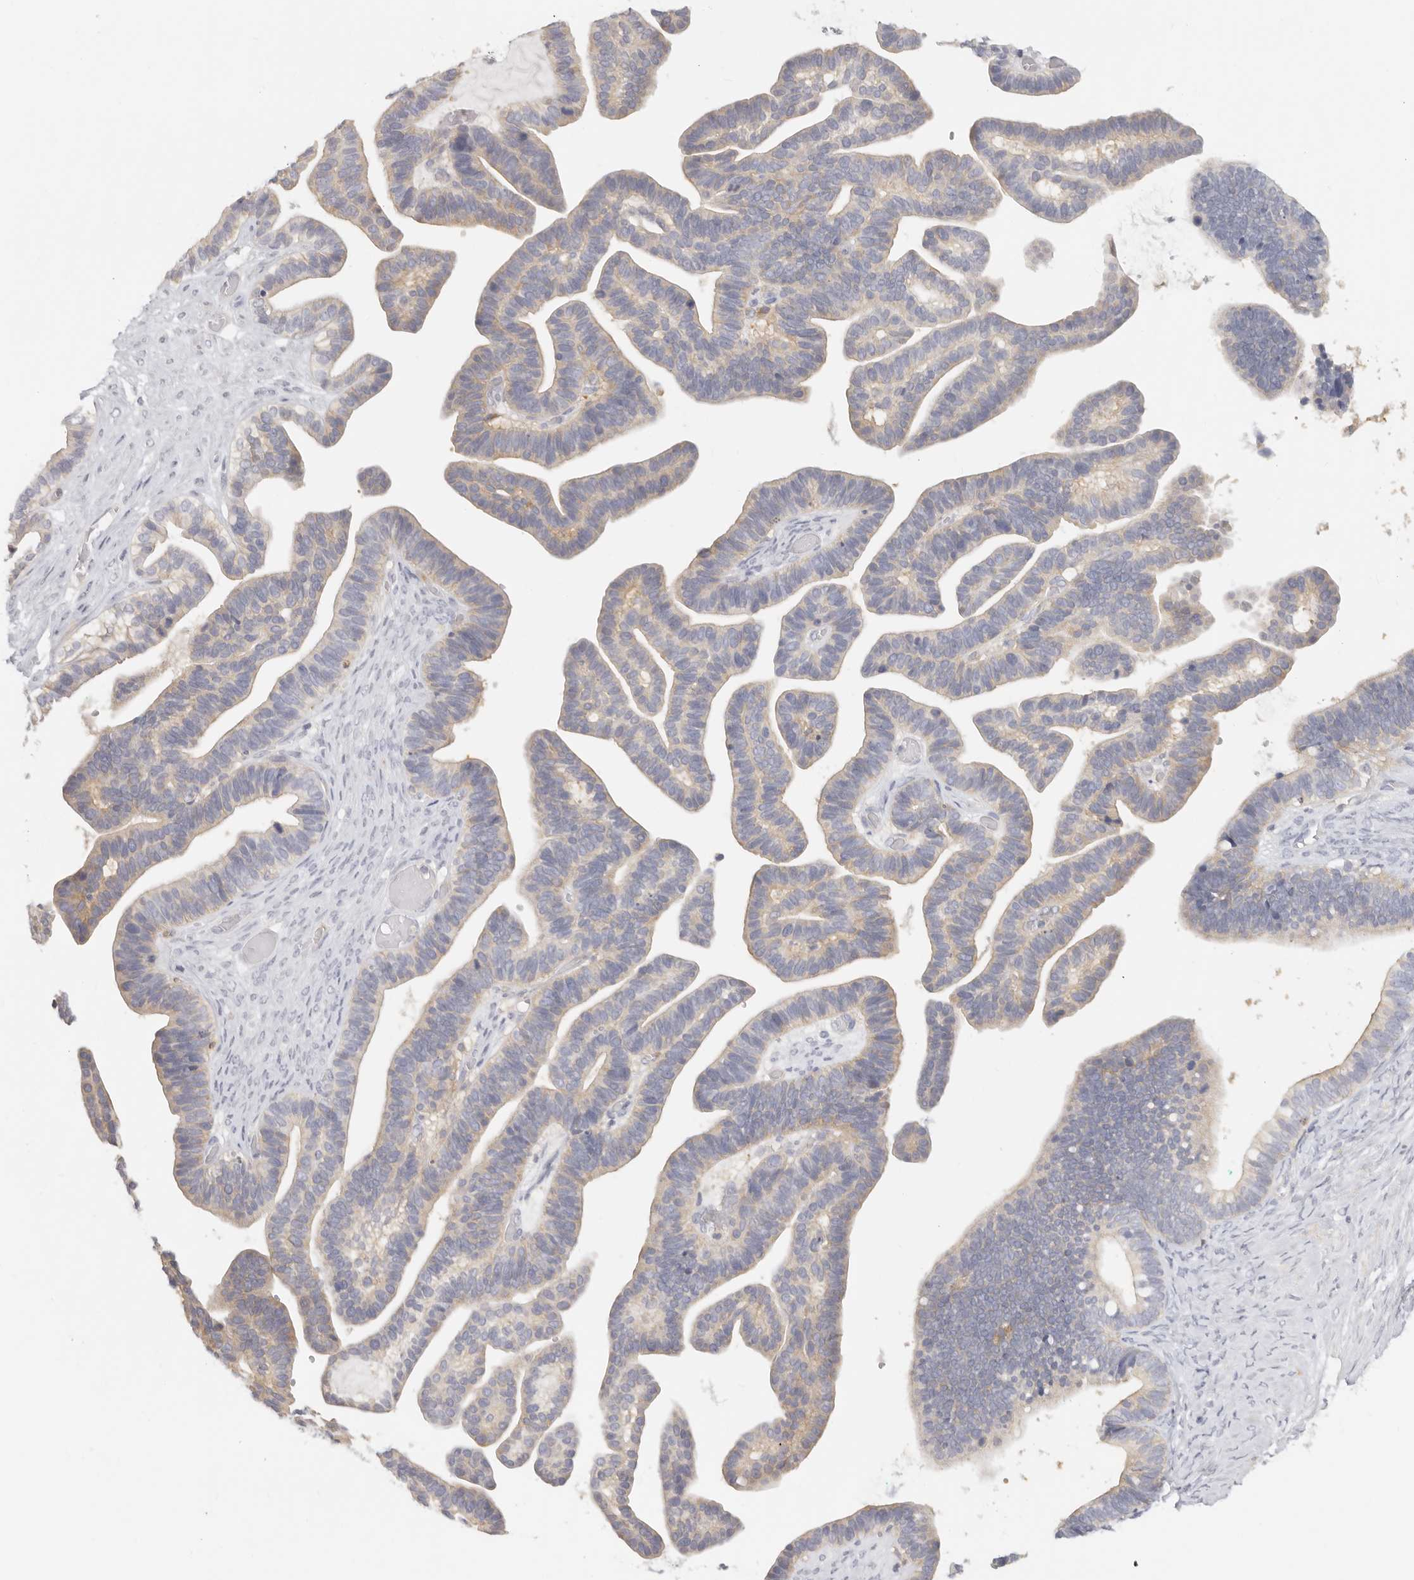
{"staining": {"intensity": "weak", "quantity": "<25%", "location": "cytoplasmic/membranous"}, "tissue": "ovarian cancer", "cell_type": "Tumor cells", "image_type": "cancer", "snomed": [{"axis": "morphology", "description": "Cystadenocarcinoma, serous, NOS"}, {"axis": "topography", "description": "Ovary"}], "caption": "DAB (3,3'-diaminobenzidine) immunohistochemical staining of human ovarian cancer (serous cystadenocarcinoma) reveals no significant staining in tumor cells. Nuclei are stained in blue.", "gene": "NIBAN1", "patient": {"sex": "female", "age": 56}}